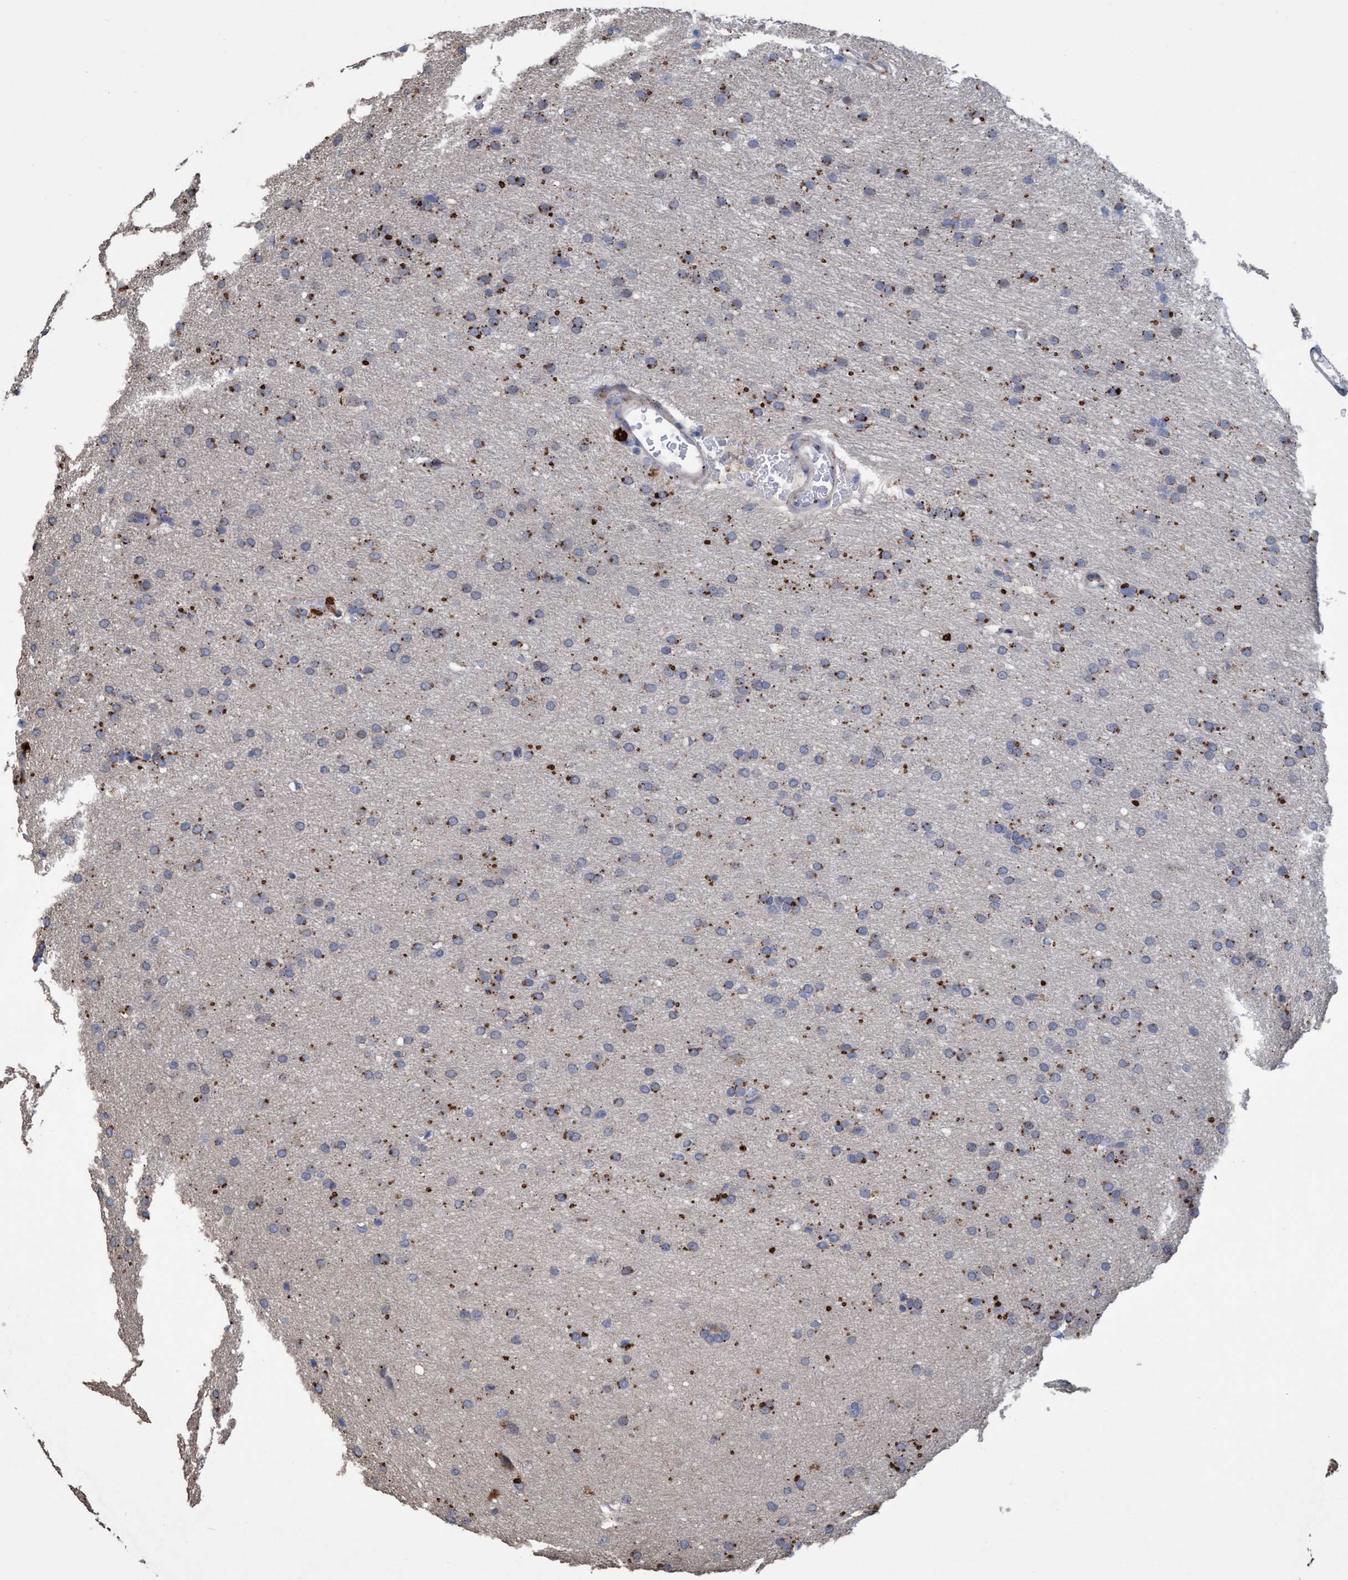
{"staining": {"intensity": "weak", "quantity": "<25%", "location": "cytoplasmic/membranous"}, "tissue": "glioma", "cell_type": "Tumor cells", "image_type": "cancer", "snomed": [{"axis": "morphology", "description": "Glioma, malignant, Low grade"}, {"axis": "topography", "description": "Brain"}], "caption": "Immunohistochemistry of glioma displays no positivity in tumor cells.", "gene": "BBS9", "patient": {"sex": "female", "age": 37}}